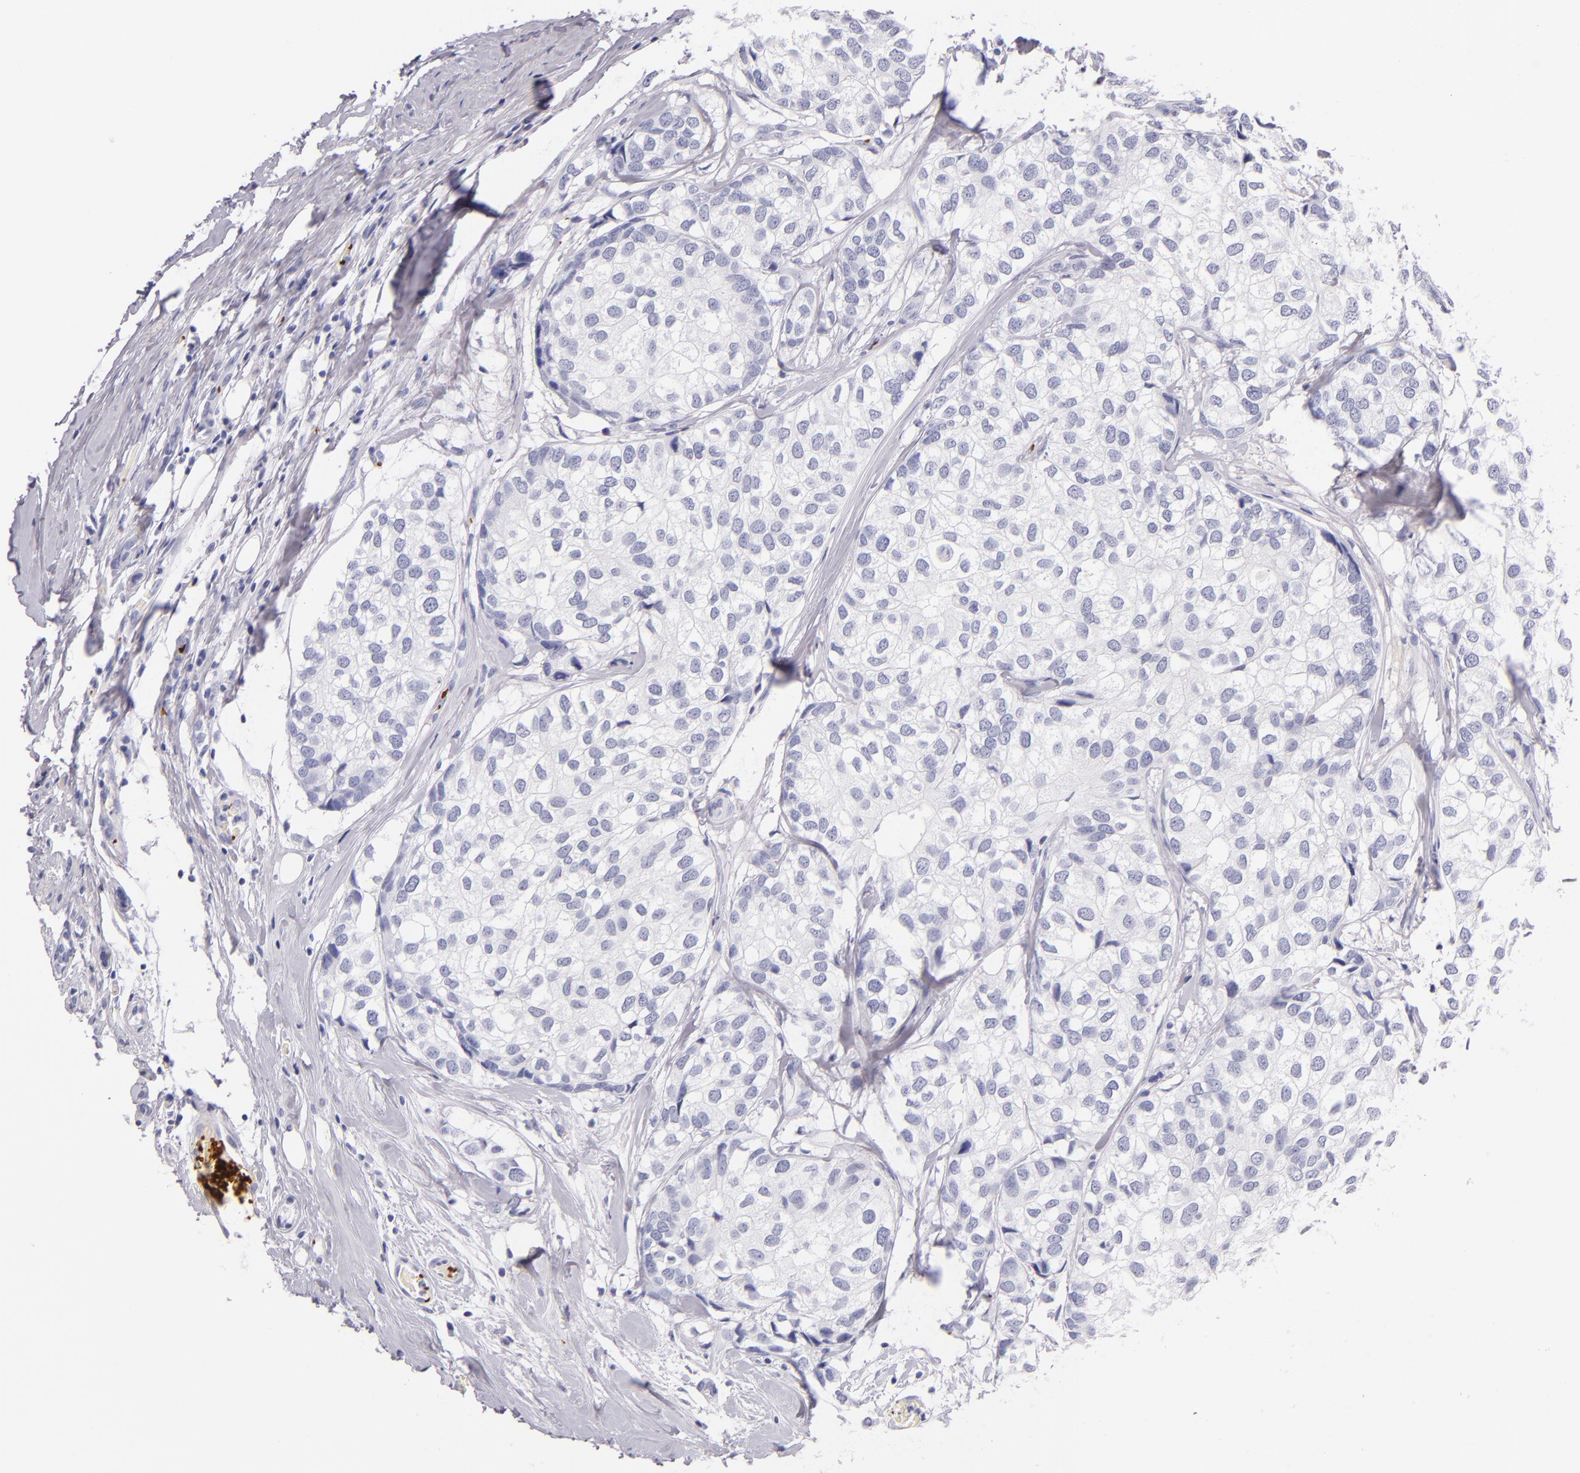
{"staining": {"intensity": "negative", "quantity": "none", "location": "none"}, "tissue": "breast cancer", "cell_type": "Tumor cells", "image_type": "cancer", "snomed": [{"axis": "morphology", "description": "Duct carcinoma"}, {"axis": "topography", "description": "Breast"}], "caption": "Immunohistochemistry (IHC) of human breast cancer shows no staining in tumor cells.", "gene": "GP1BA", "patient": {"sex": "female", "age": 68}}